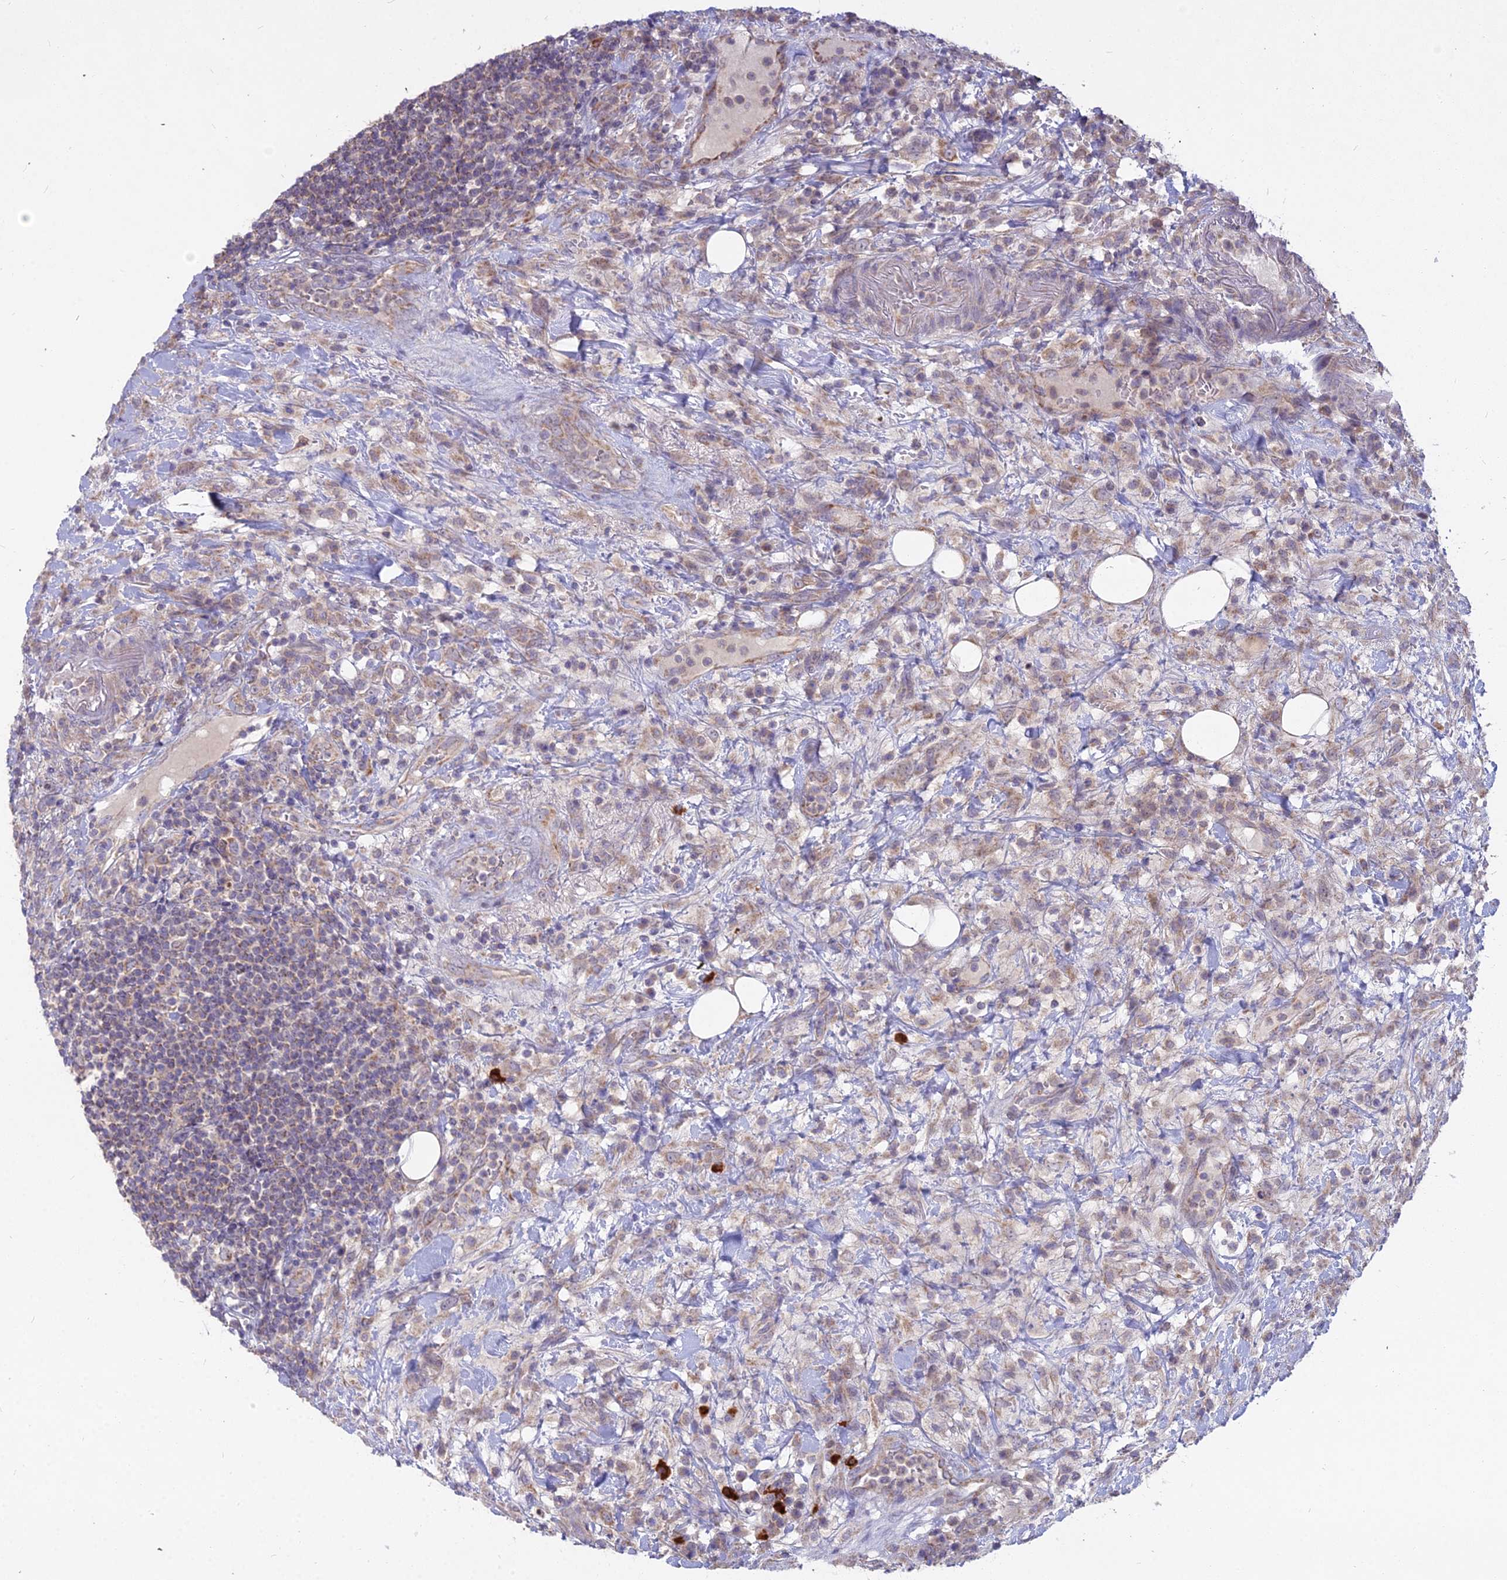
{"staining": {"intensity": "weak", "quantity": ">75%", "location": "cytoplasmic/membranous"}, "tissue": "lymphoma", "cell_type": "Tumor cells", "image_type": "cancer", "snomed": [{"axis": "morphology", "description": "Malignant lymphoma, non-Hodgkin's type, High grade"}, {"axis": "topography", "description": "Colon"}], "caption": "IHC micrograph of neoplastic tissue: human high-grade malignant lymphoma, non-Hodgkin's type stained using immunohistochemistry displays low levels of weak protein expression localized specifically in the cytoplasmic/membranous of tumor cells, appearing as a cytoplasmic/membranous brown color.", "gene": "MICU2", "patient": {"sex": "female", "age": 53}}